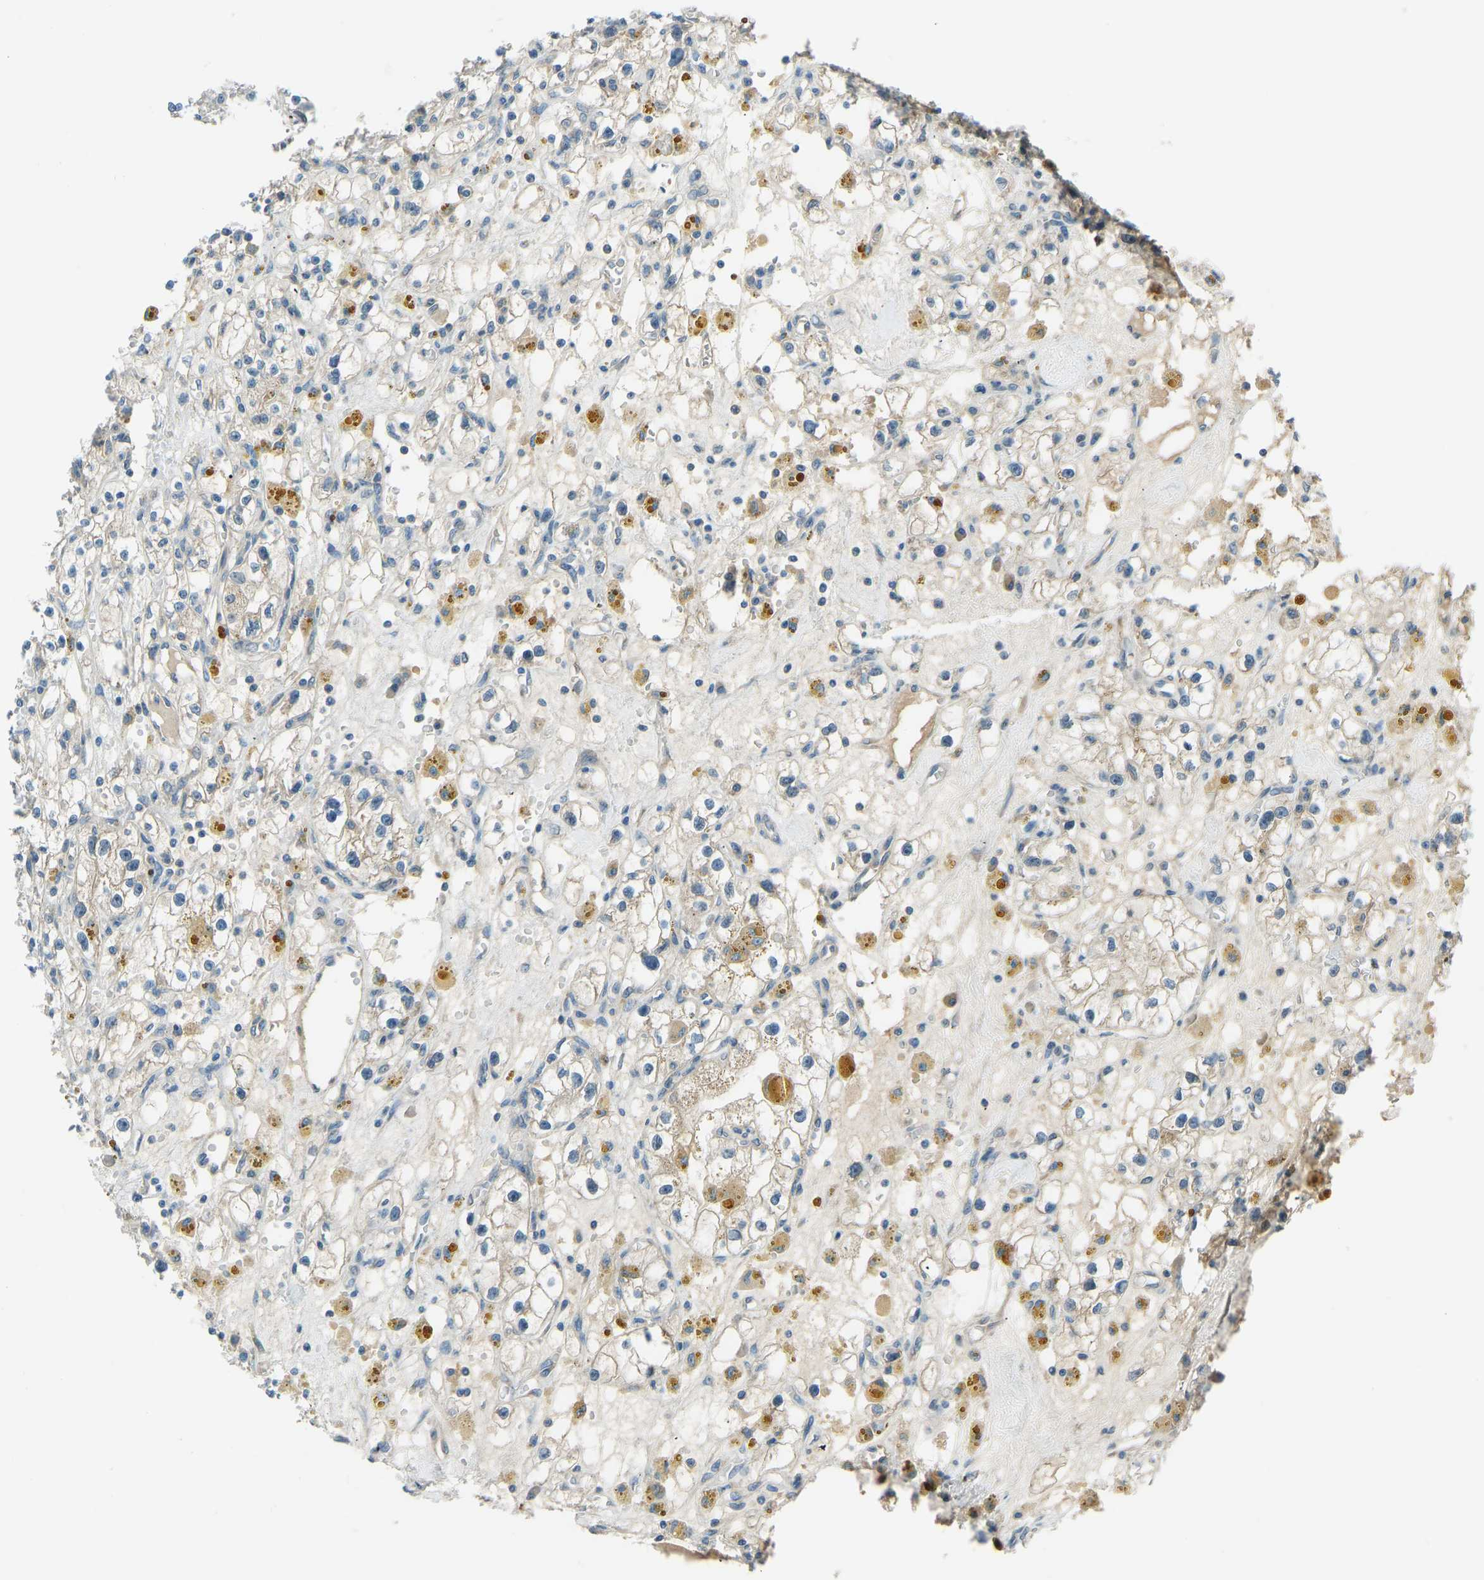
{"staining": {"intensity": "weak", "quantity": "<25%", "location": "cytoplasmic/membranous"}, "tissue": "renal cancer", "cell_type": "Tumor cells", "image_type": "cancer", "snomed": [{"axis": "morphology", "description": "Adenocarcinoma, NOS"}, {"axis": "topography", "description": "Kidney"}], "caption": "Protein analysis of renal cancer (adenocarcinoma) shows no significant staining in tumor cells.", "gene": "STAU2", "patient": {"sex": "male", "age": 56}}